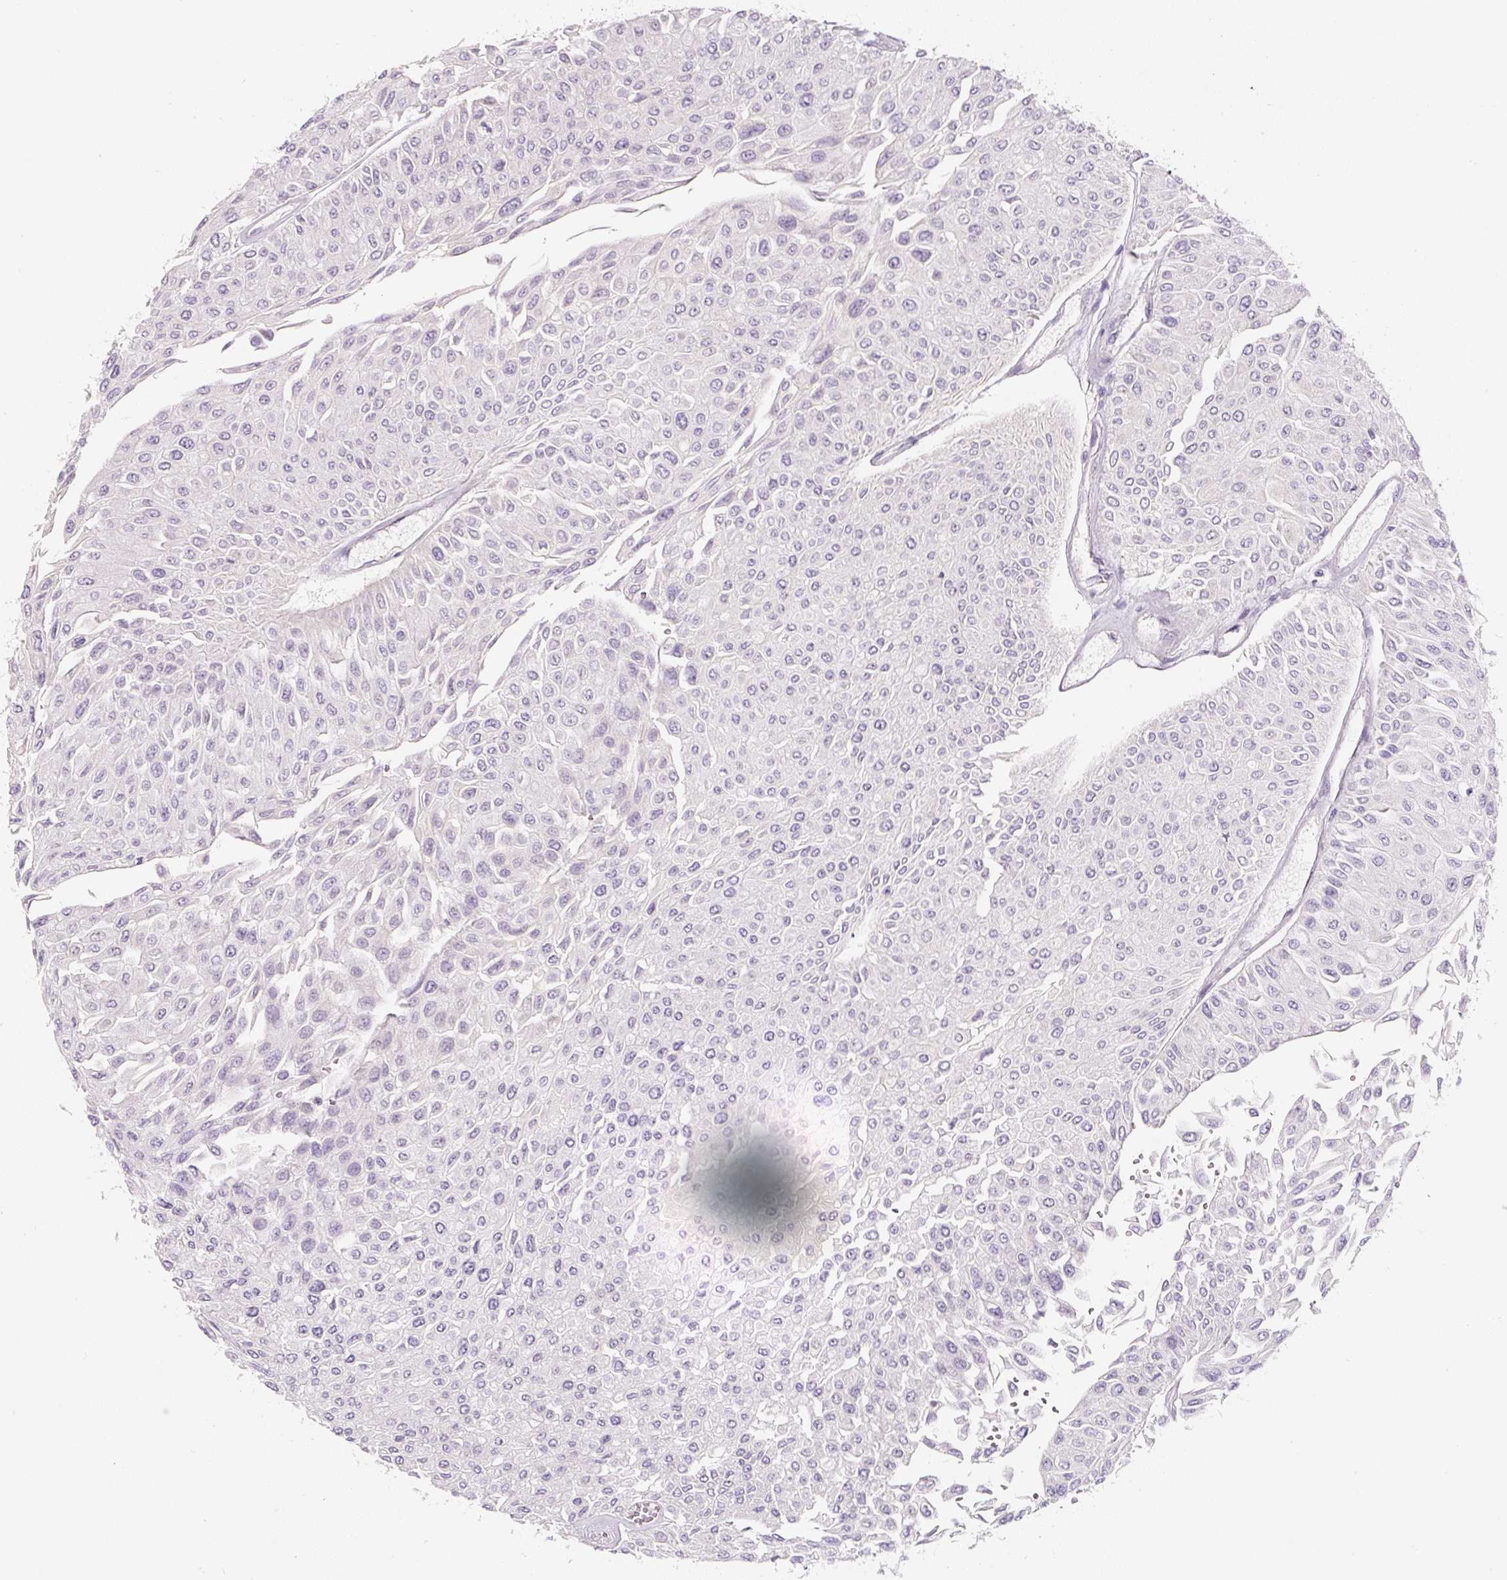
{"staining": {"intensity": "negative", "quantity": "none", "location": "none"}, "tissue": "urothelial cancer", "cell_type": "Tumor cells", "image_type": "cancer", "snomed": [{"axis": "morphology", "description": "Urothelial carcinoma, Low grade"}, {"axis": "topography", "description": "Urinary bladder"}], "caption": "IHC micrograph of neoplastic tissue: human urothelial carcinoma (low-grade) stained with DAB reveals no significant protein expression in tumor cells. Brightfield microscopy of IHC stained with DAB (3,3'-diaminobenzidine) (brown) and hematoxylin (blue), captured at high magnification.", "gene": "PWWP3B", "patient": {"sex": "male", "age": 67}}